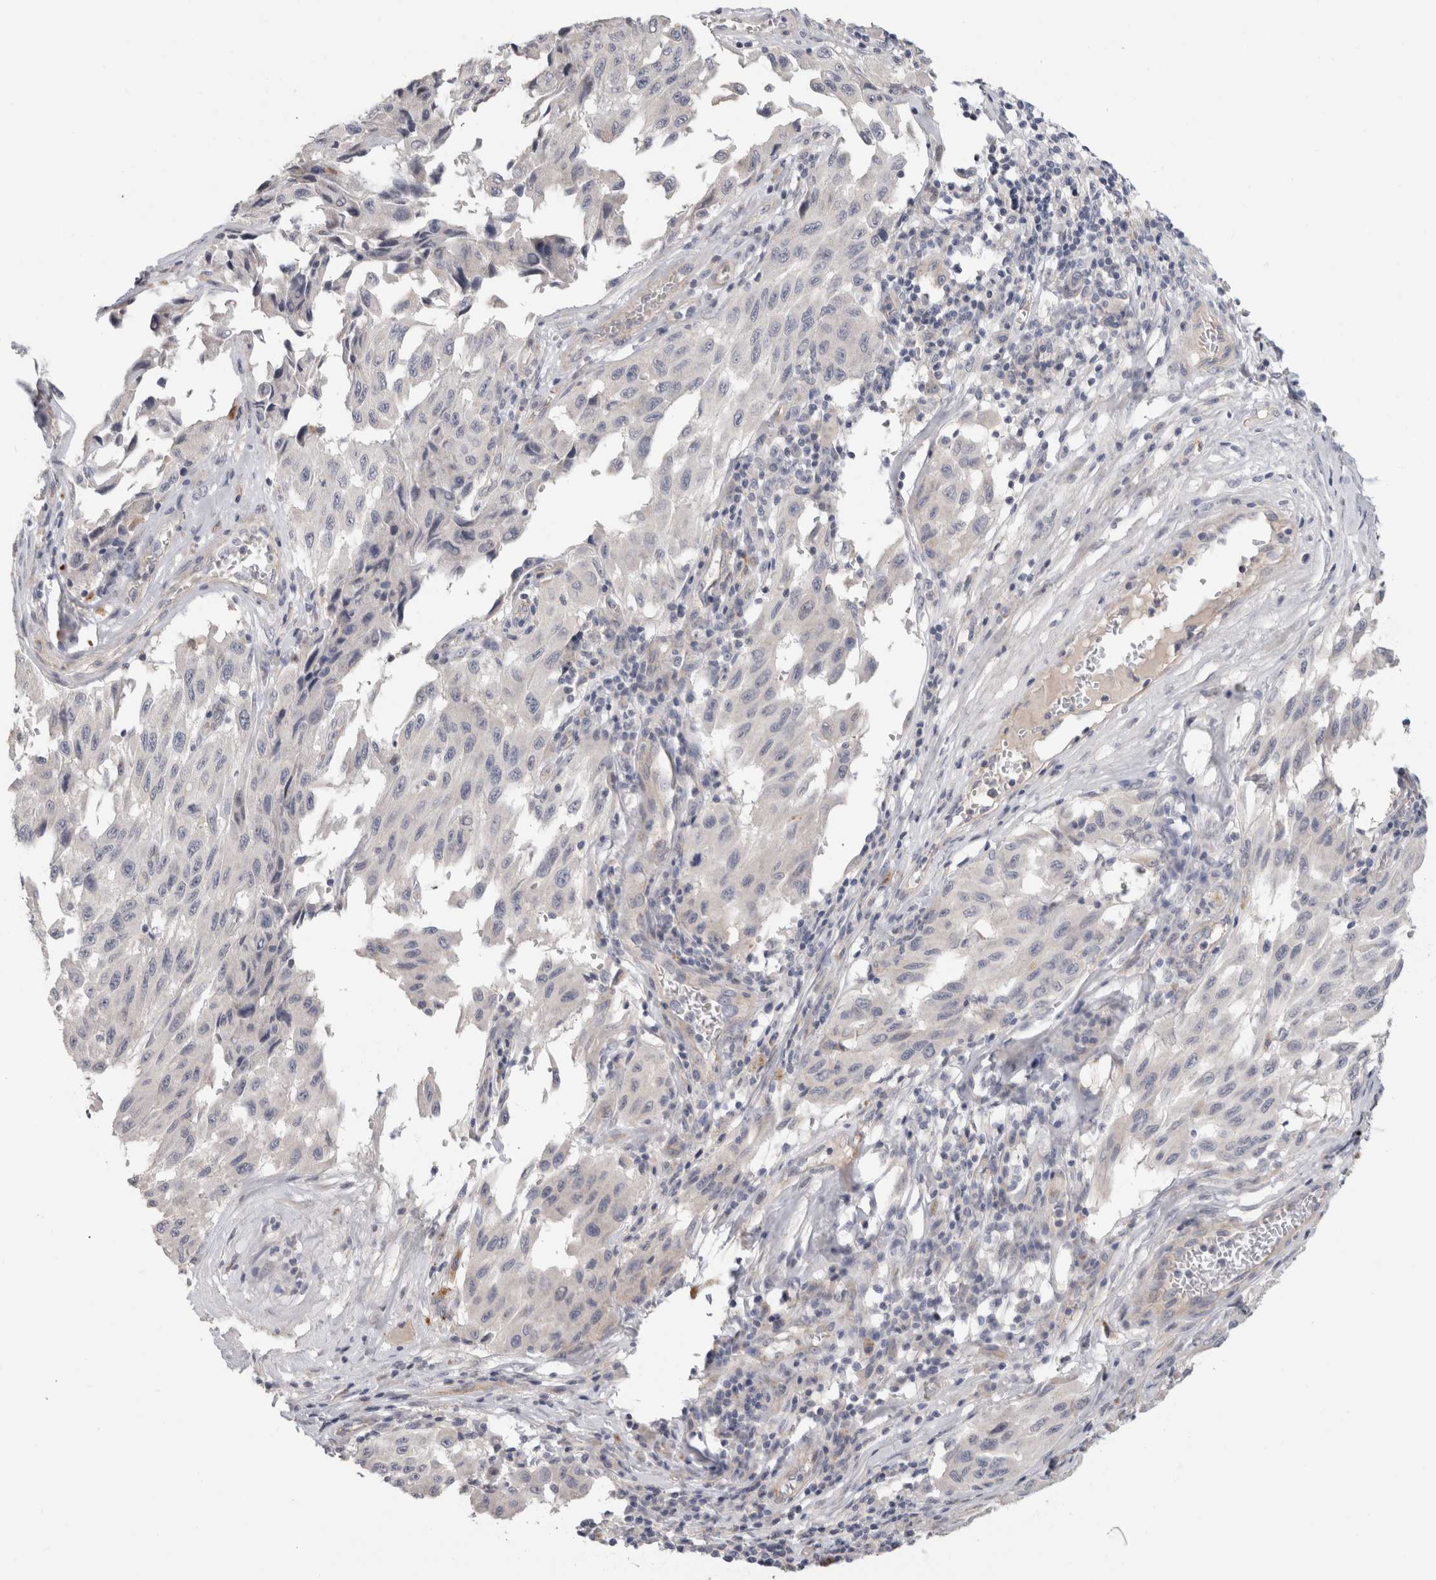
{"staining": {"intensity": "negative", "quantity": "none", "location": "none"}, "tissue": "melanoma", "cell_type": "Tumor cells", "image_type": "cancer", "snomed": [{"axis": "morphology", "description": "Malignant melanoma, NOS"}, {"axis": "topography", "description": "Skin"}], "caption": "IHC micrograph of neoplastic tissue: malignant melanoma stained with DAB (3,3'-diaminobenzidine) reveals no significant protein expression in tumor cells.", "gene": "AFP", "patient": {"sex": "male", "age": 30}}